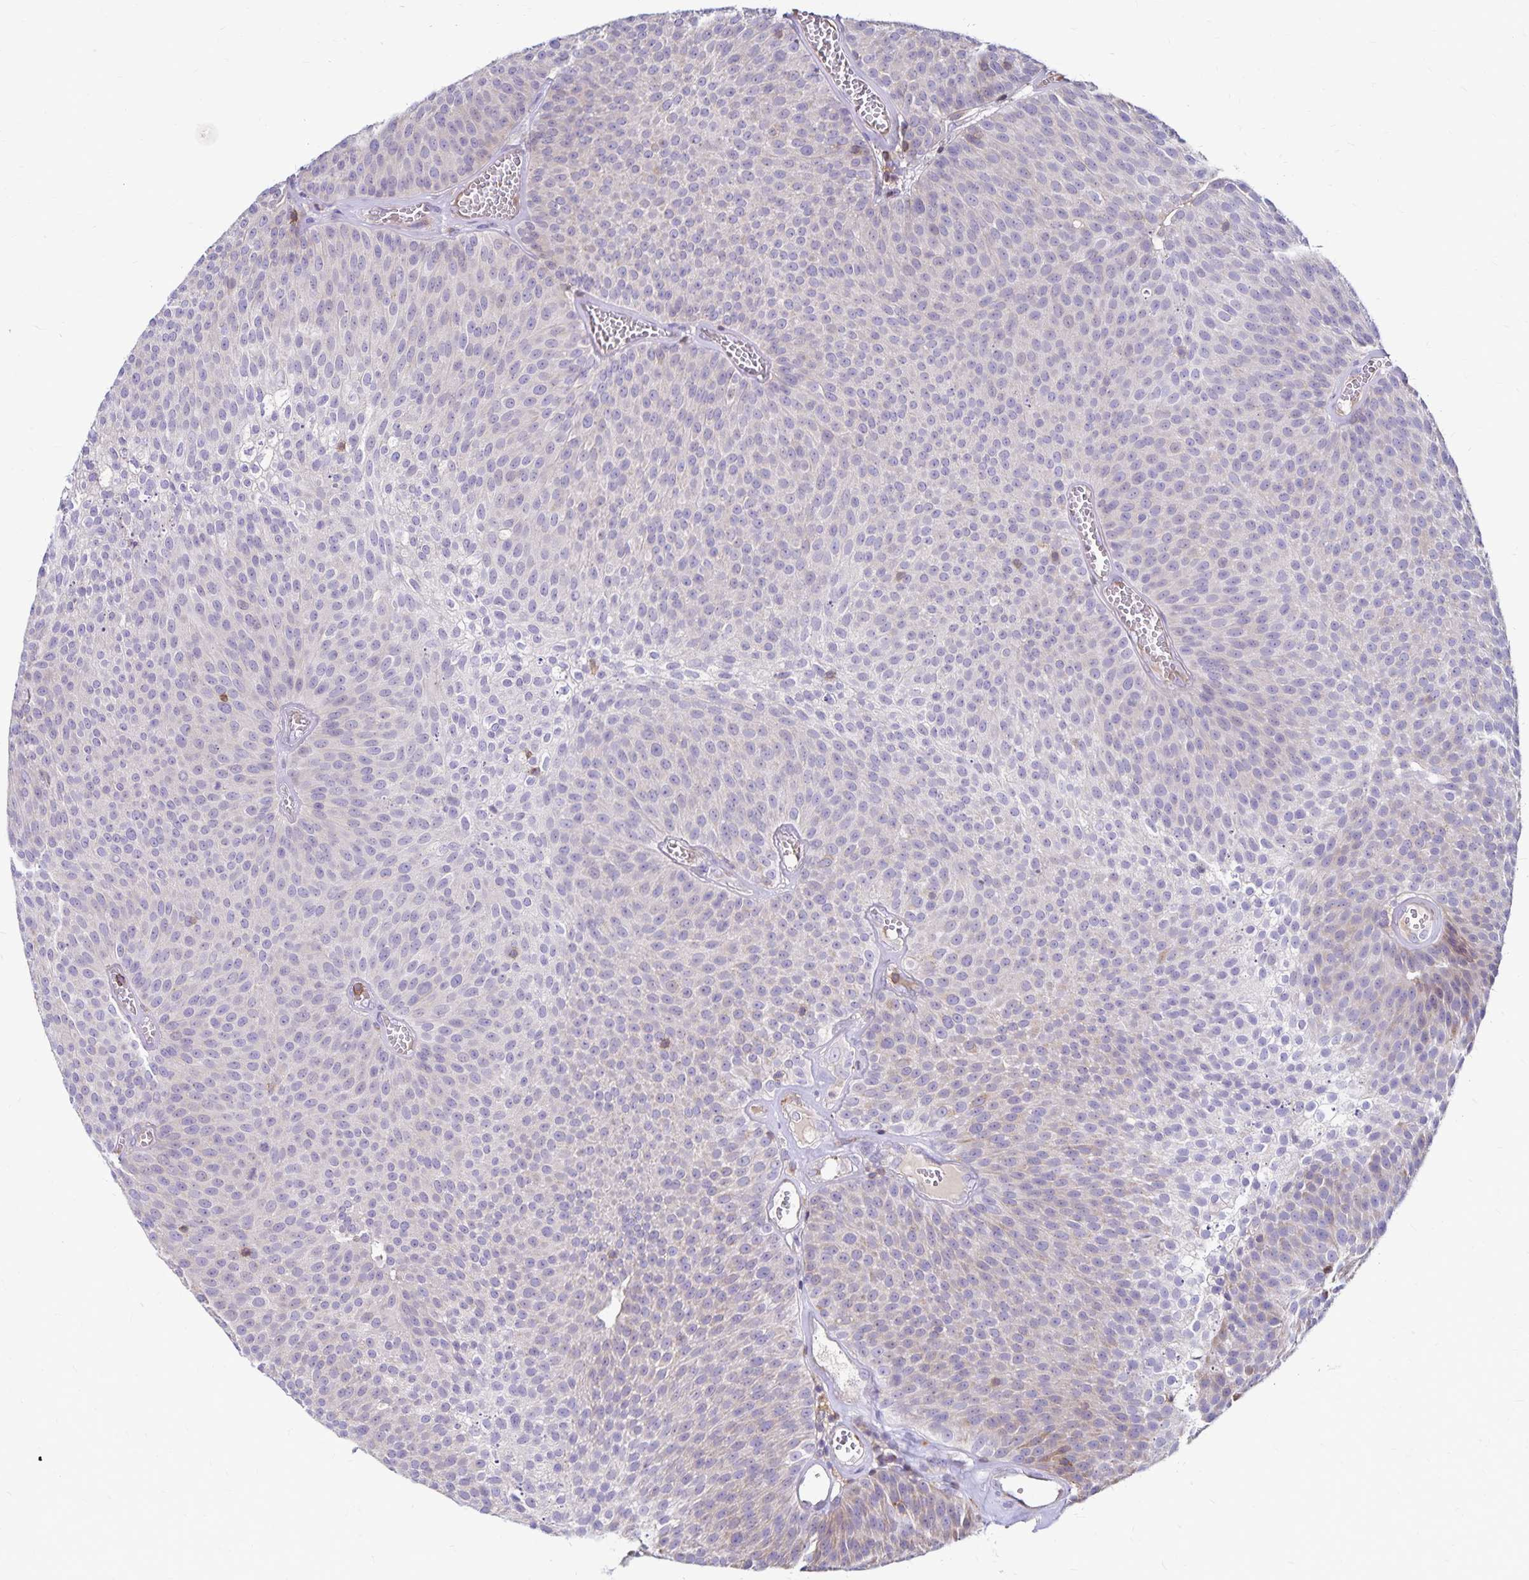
{"staining": {"intensity": "weak", "quantity": "<25%", "location": "cytoplasmic/membranous"}, "tissue": "urothelial cancer", "cell_type": "Tumor cells", "image_type": "cancer", "snomed": [{"axis": "morphology", "description": "Urothelial carcinoma, Low grade"}, {"axis": "topography", "description": "Urinary bladder"}], "caption": "Immunohistochemical staining of human urothelial cancer demonstrates no significant positivity in tumor cells.", "gene": "NAGPA", "patient": {"sex": "female", "age": 79}}